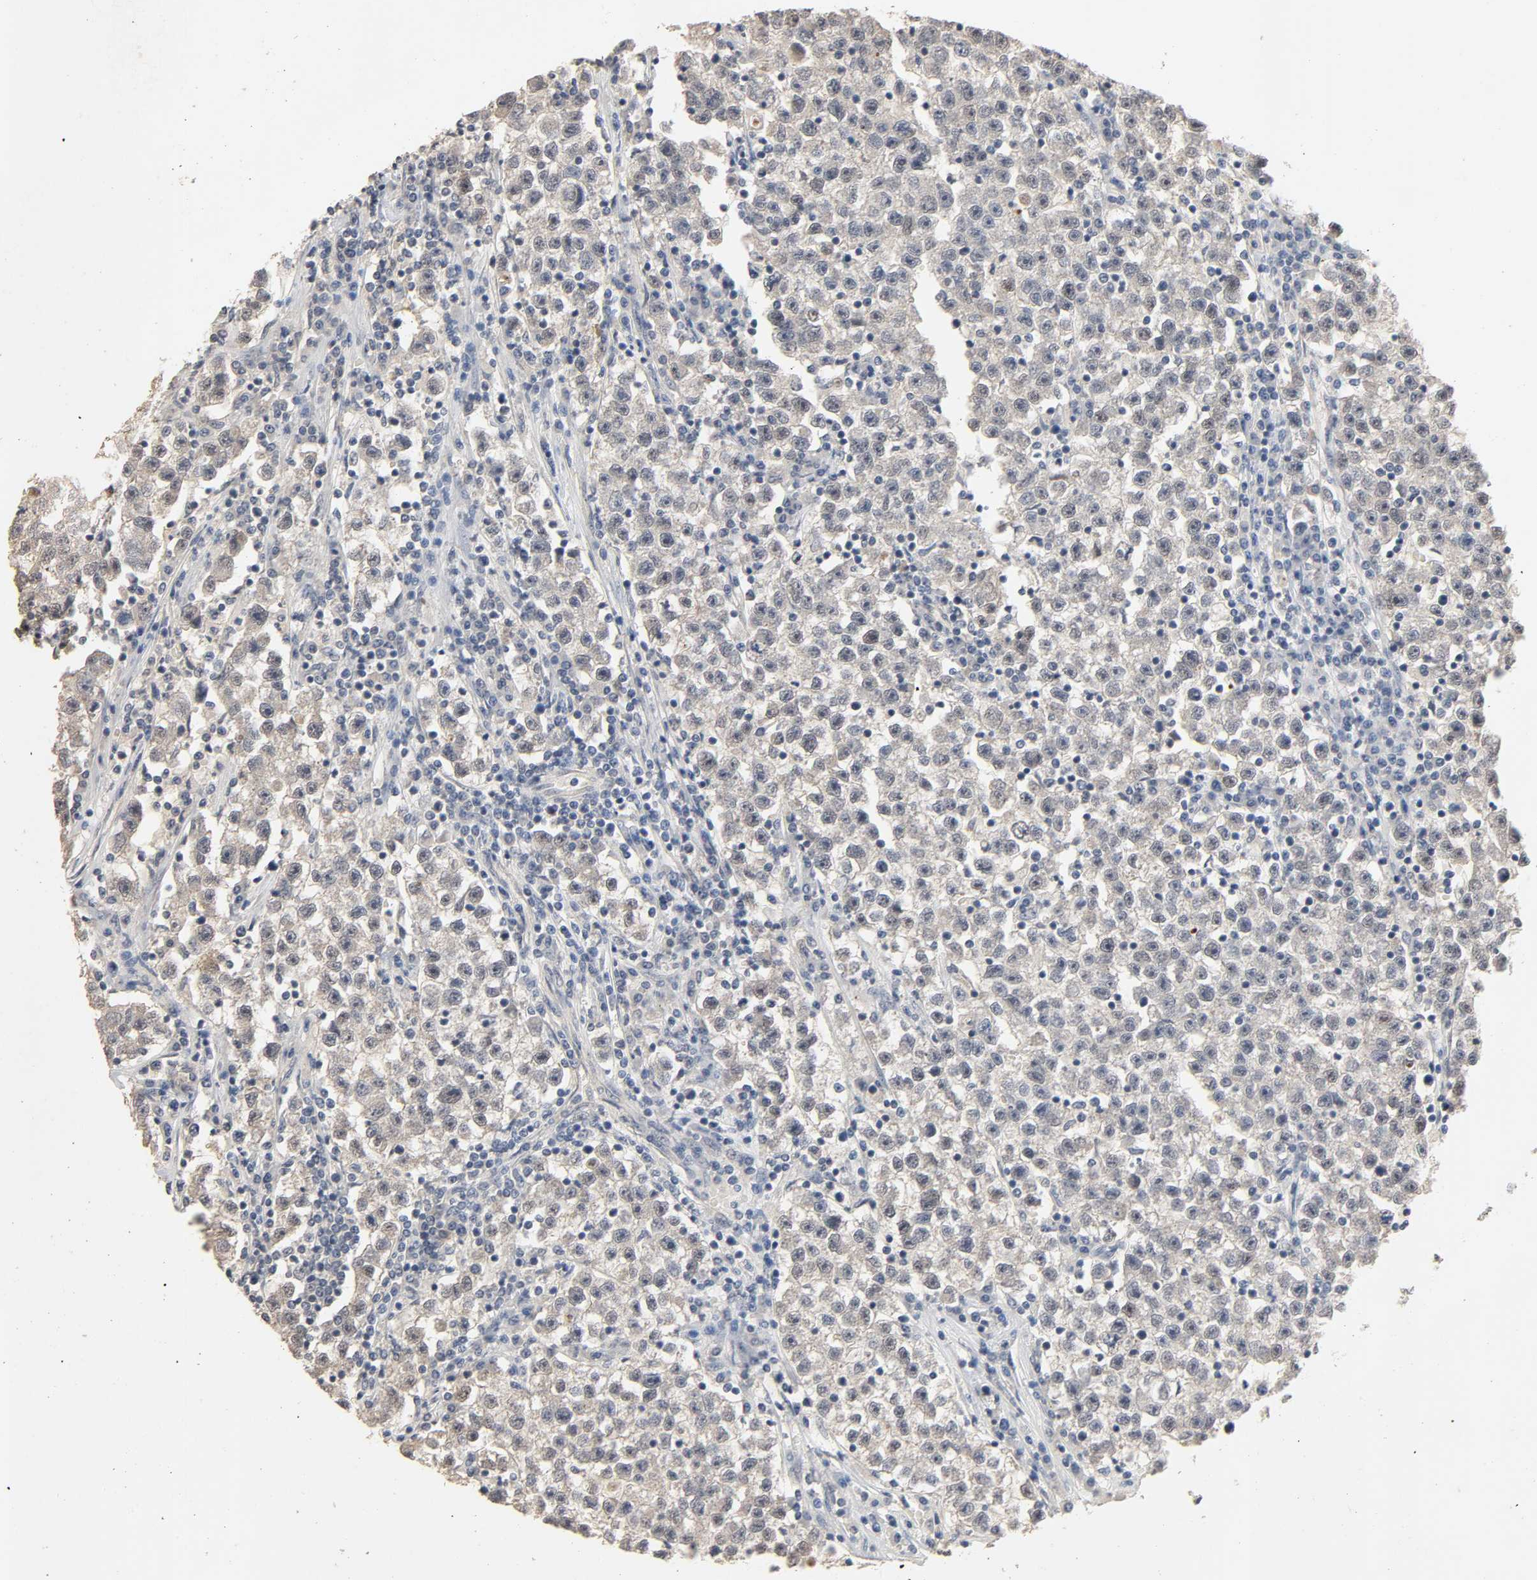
{"staining": {"intensity": "negative", "quantity": "none", "location": "none"}, "tissue": "testis cancer", "cell_type": "Tumor cells", "image_type": "cancer", "snomed": [{"axis": "morphology", "description": "Seminoma, NOS"}, {"axis": "topography", "description": "Testis"}], "caption": "Immunohistochemistry (IHC) of testis cancer reveals no staining in tumor cells.", "gene": "MAGEA8", "patient": {"sex": "male", "age": 22}}